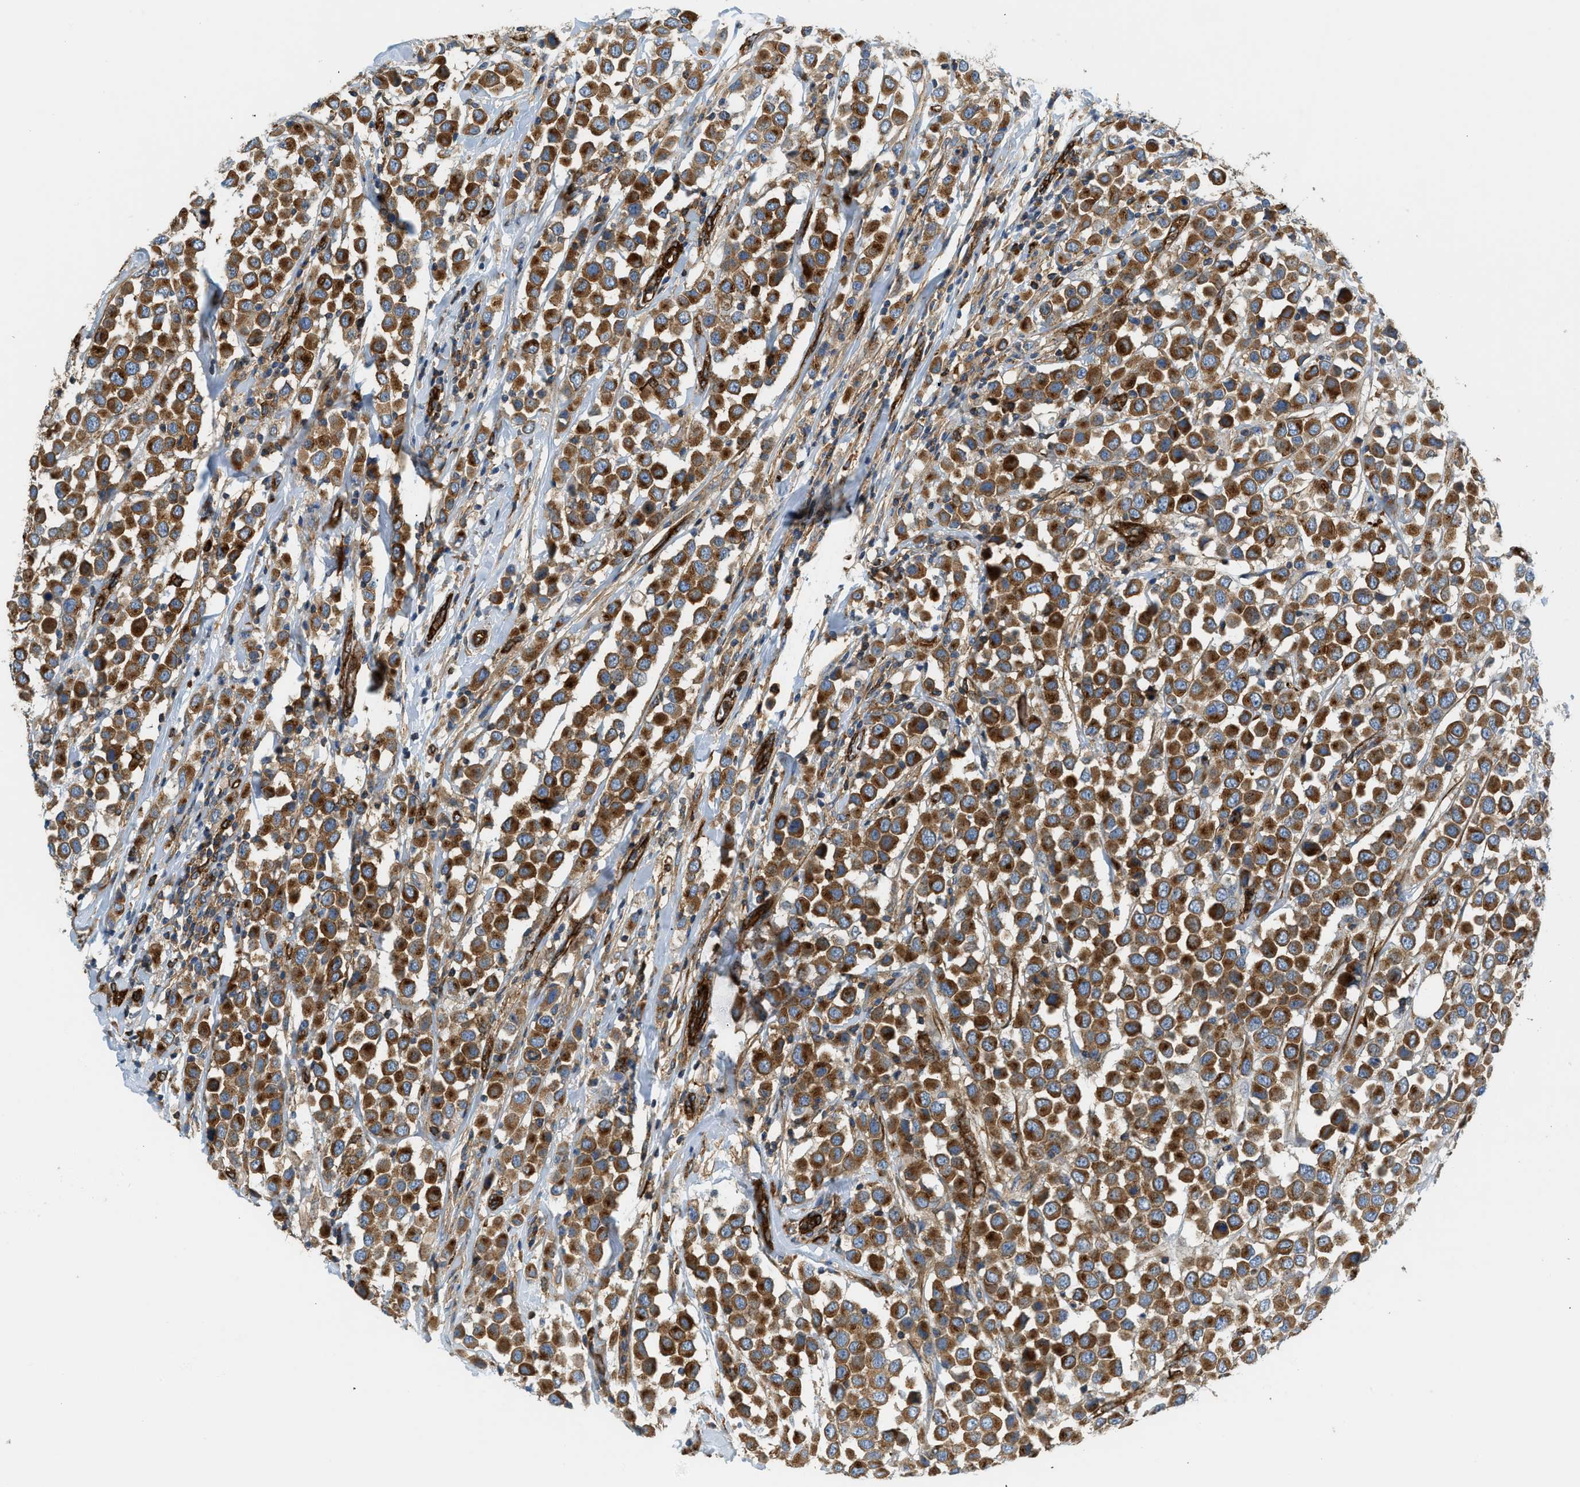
{"staining": {"intensity": "strong", "quantity": ">75%", "location": "cytoplasmic/membranous"}, "tissue": "breast cancer", "cell_type": "Tumor cells", "image_type": "cancer", "snomed": [{"axis": "morphology", "description": "Duct carcinoma"}, {"axis": "topography", "description": "Breast"}], "caption": "A high amount of strong cytoplasmic/membranous expression is appreciated in approximately >75% of tumor cells in breast invasive ductal carcinoma tissue. (DAB IHC with brightfield microscopy, high magnification).", "gene": "HIP1", "patient": {"sex": "female", "age": 61}}